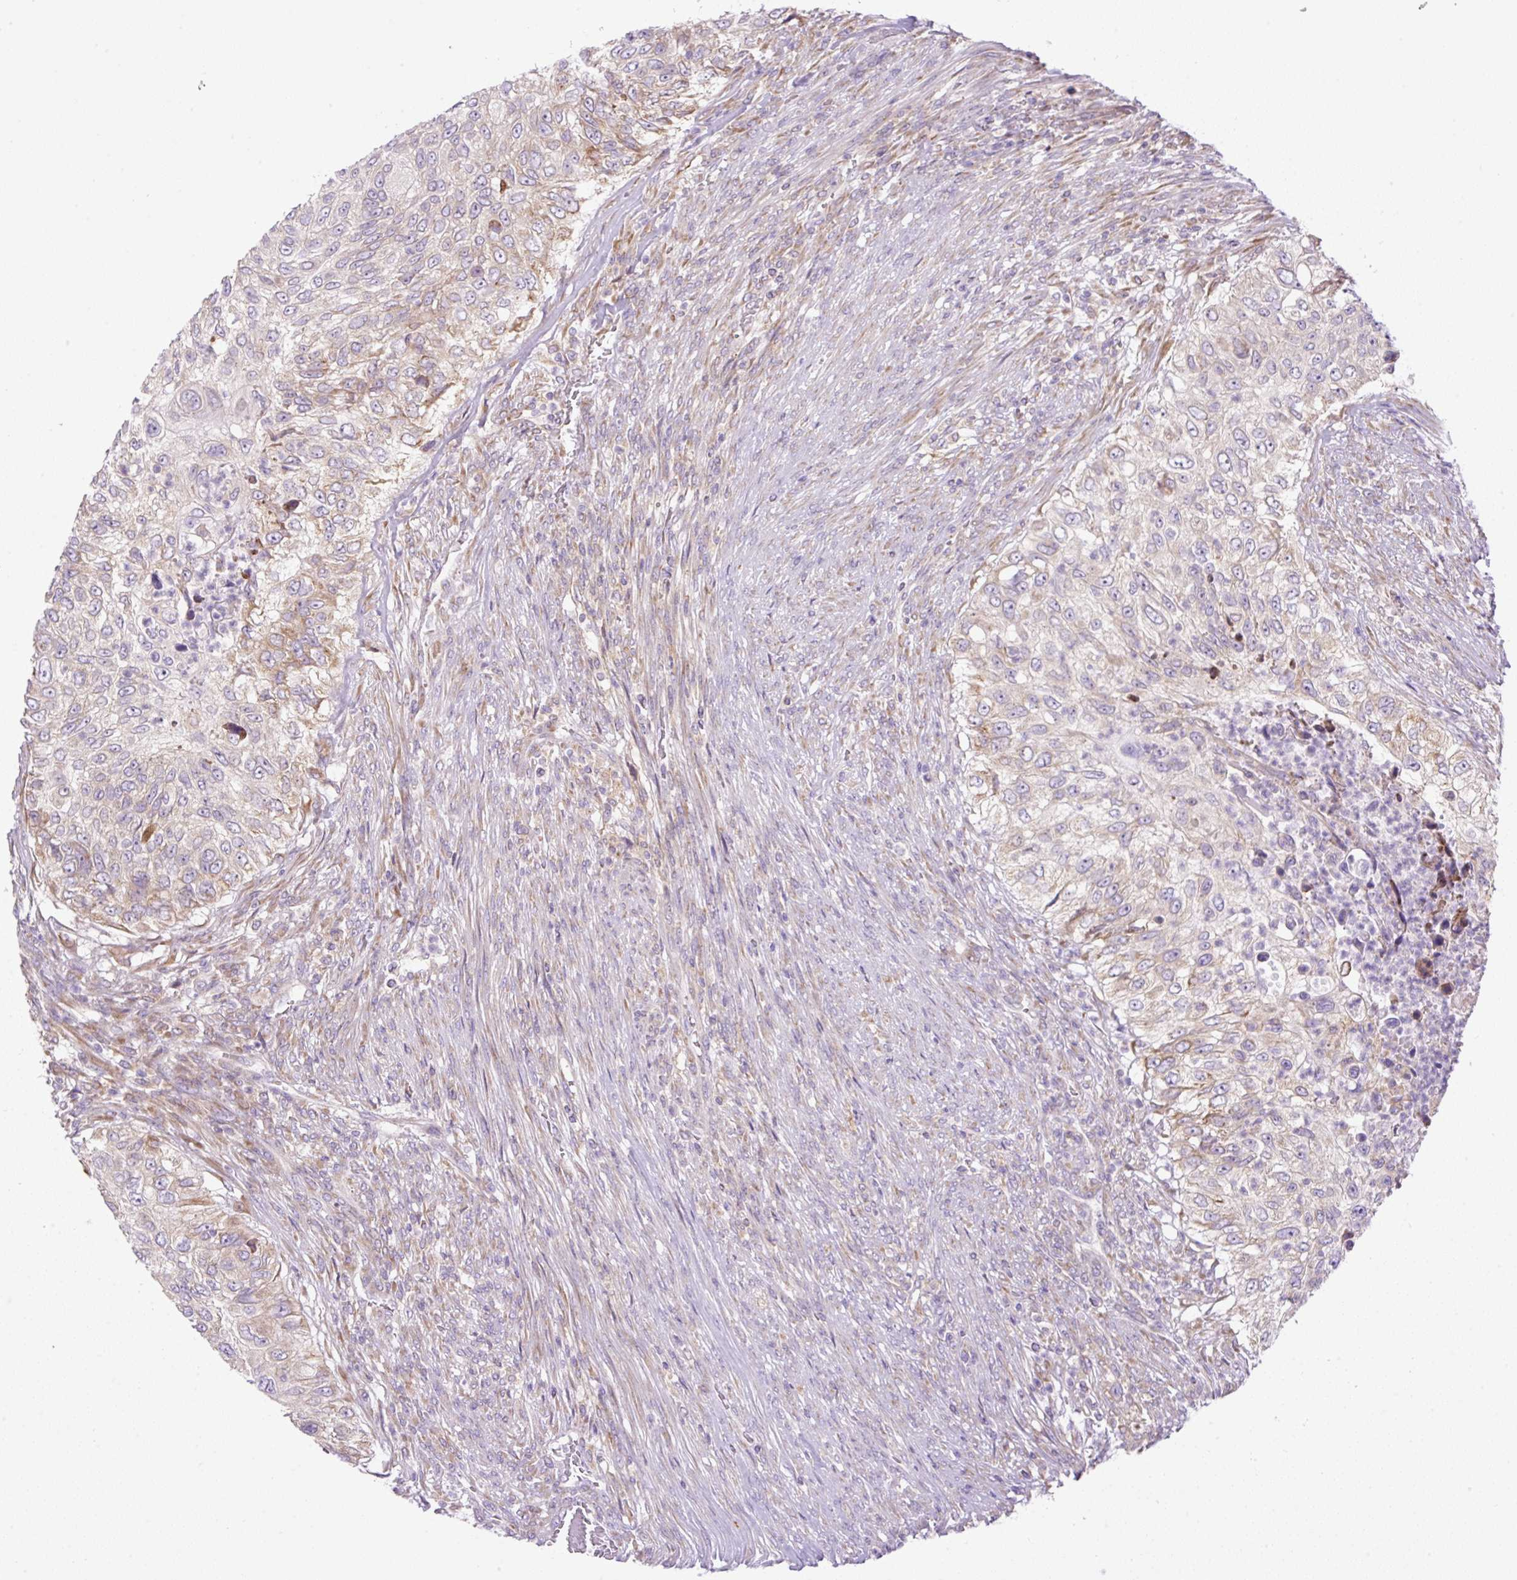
{"staining": {"intensity": "moderate", "quantity": "<25%", "location": "cytoplasmic/membranous"}, "tissue": "urothelial cancer", "cell_type": "Tumor cells", "image_type": "cancer", "snomed": [{"axis": "morphology", "description": "Urothelial carcinoma, High grade"}, {"axis": "topography", "description": "Urinary bladder"}], "caption": "This is a histology image of immunohistochemistry staining of high-grade urothelial carcinoma, which shows moderate staining in the cytoplasmic/membranous of tumor cells.", "gene": "POFUT1", "patient": {"sex": "female", "age": 60}}